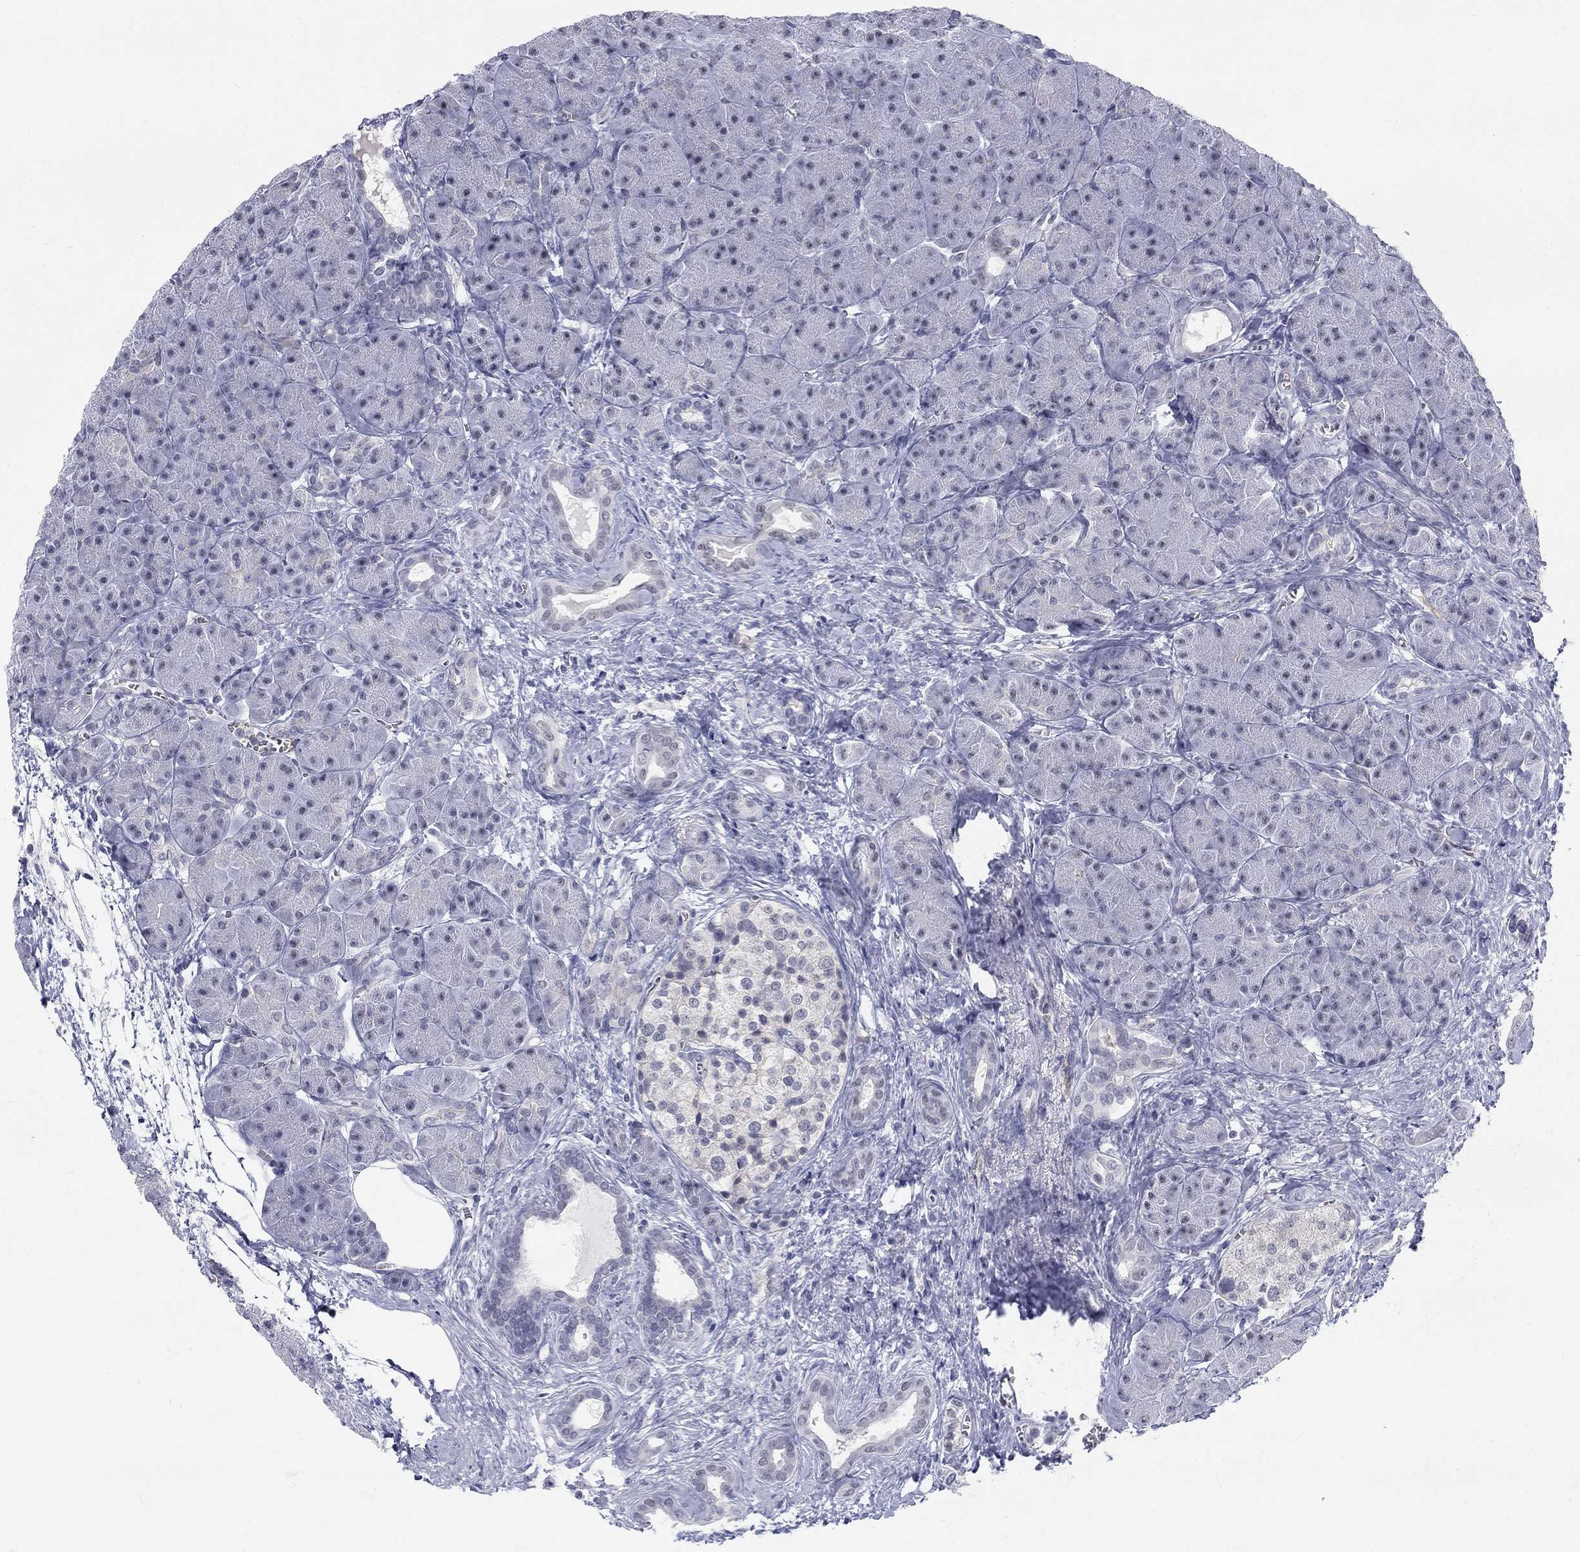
{"staining": {"intensity": "negative", "quantity": "none", "location": "none"}, "tissue": "pancreas", "cell_type": "Exocrine glandular cells", "image_type": "normal", "snomed": [{"axis": "morphology", "description": "Normal tissue, NOS"}, {"axis": "topography", "description": "Pancreas"}], "caption": "IHC of unremarkable pancreas demonstrates no staining in exocrine glandular cells.", "gene": "DMTN", "patient": {"sex": "male", "age": 61}}